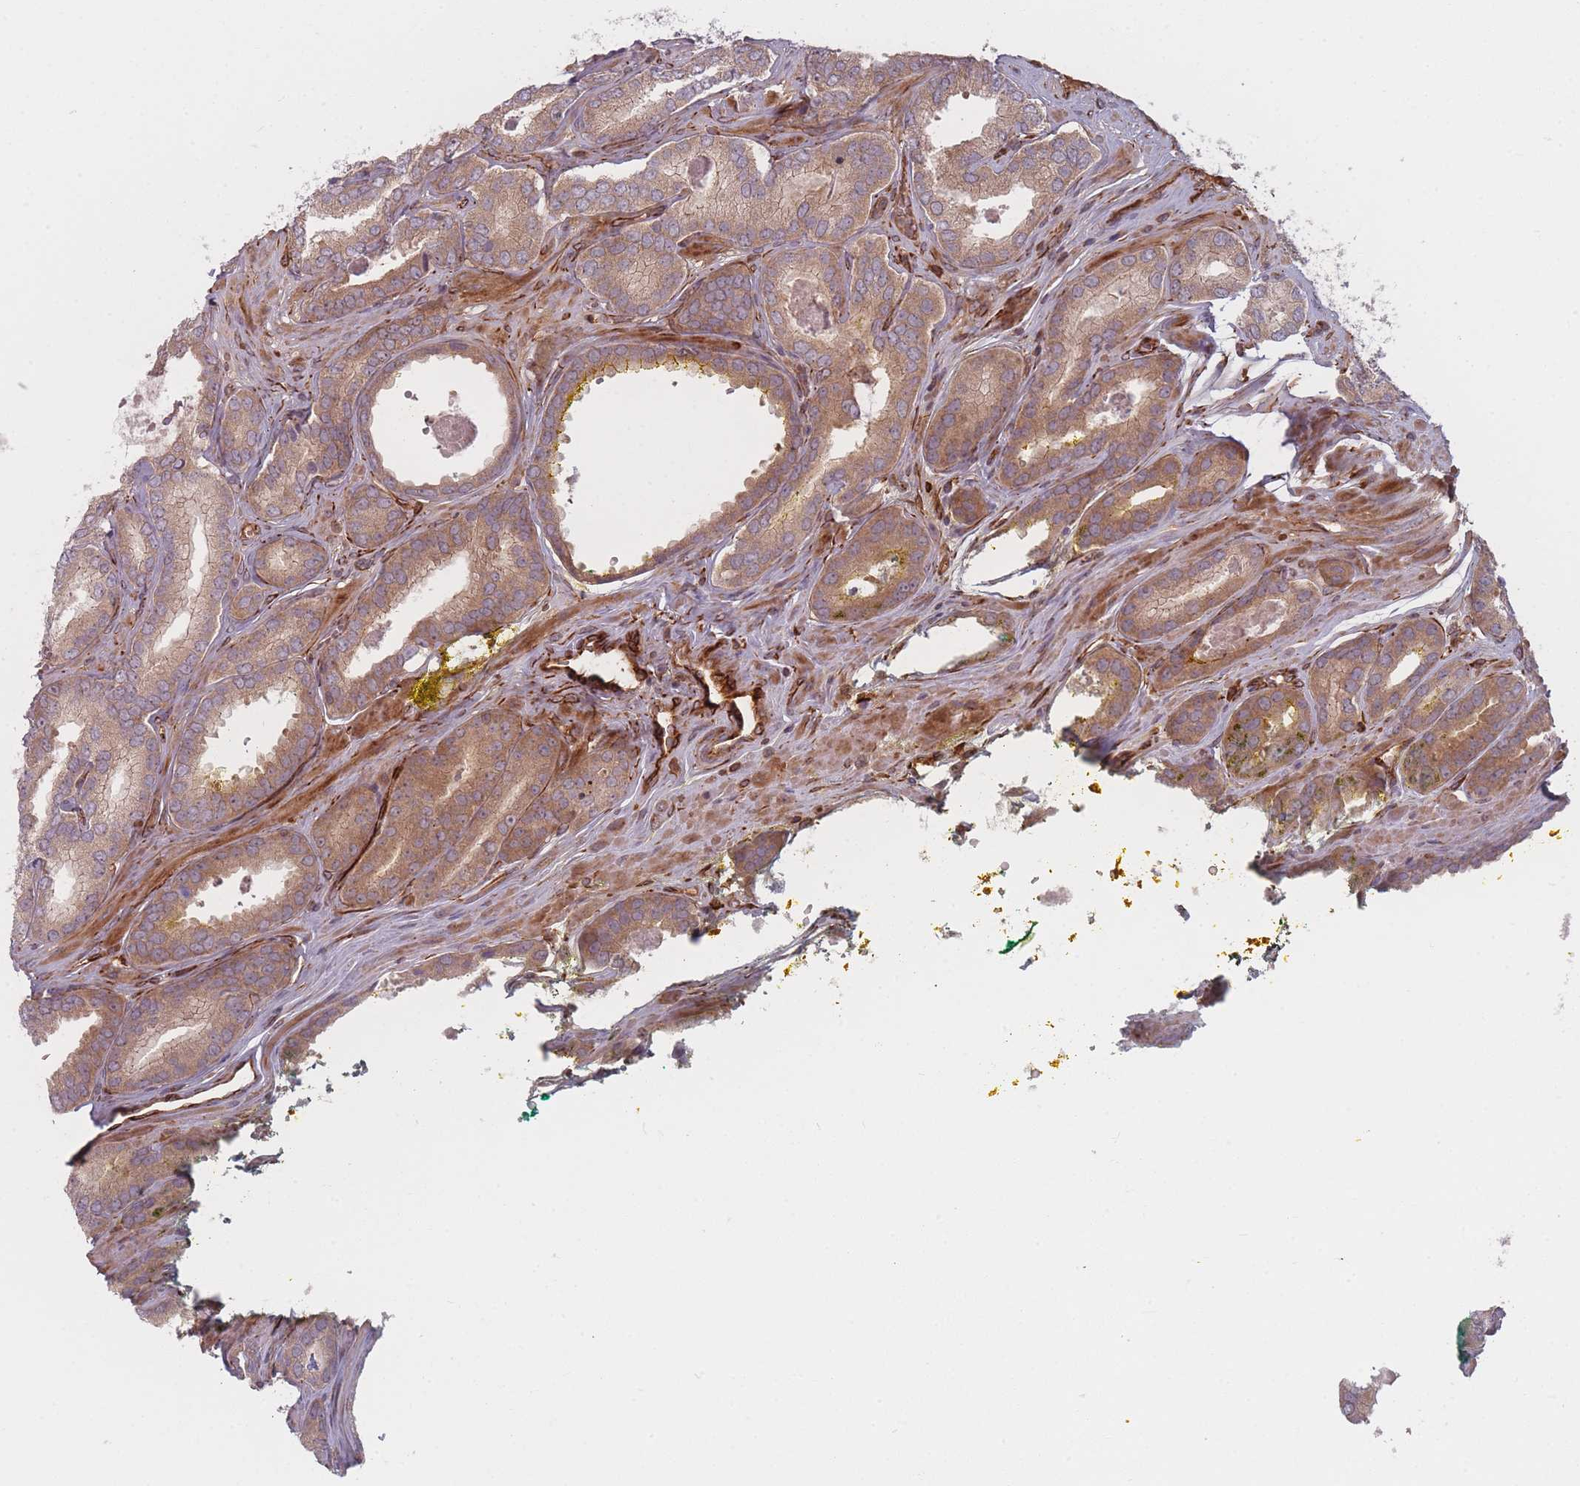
{"staining": {"intensity": "moderate", "quantity": ">75%", "location": "cytoplasmic/membranous"}, "tissue": "prostate cancer", "cell_type": "Tumor cells", "image_type": "cancer", "snomed": [{"axis": "morphology", "description": "Adenocarcinoma, High grade"}, {"axis": "topography", "description": "Prostate"}], "caption": "Protein expression by IHC shows moderate cytoplasmic/membranous positivity in about >75% of tumor cells in prostate cancer (high-grade adenocarcinoma).", "gene": "EEF1AKMT2", "patient": {"sex": "male", "age": 72}}